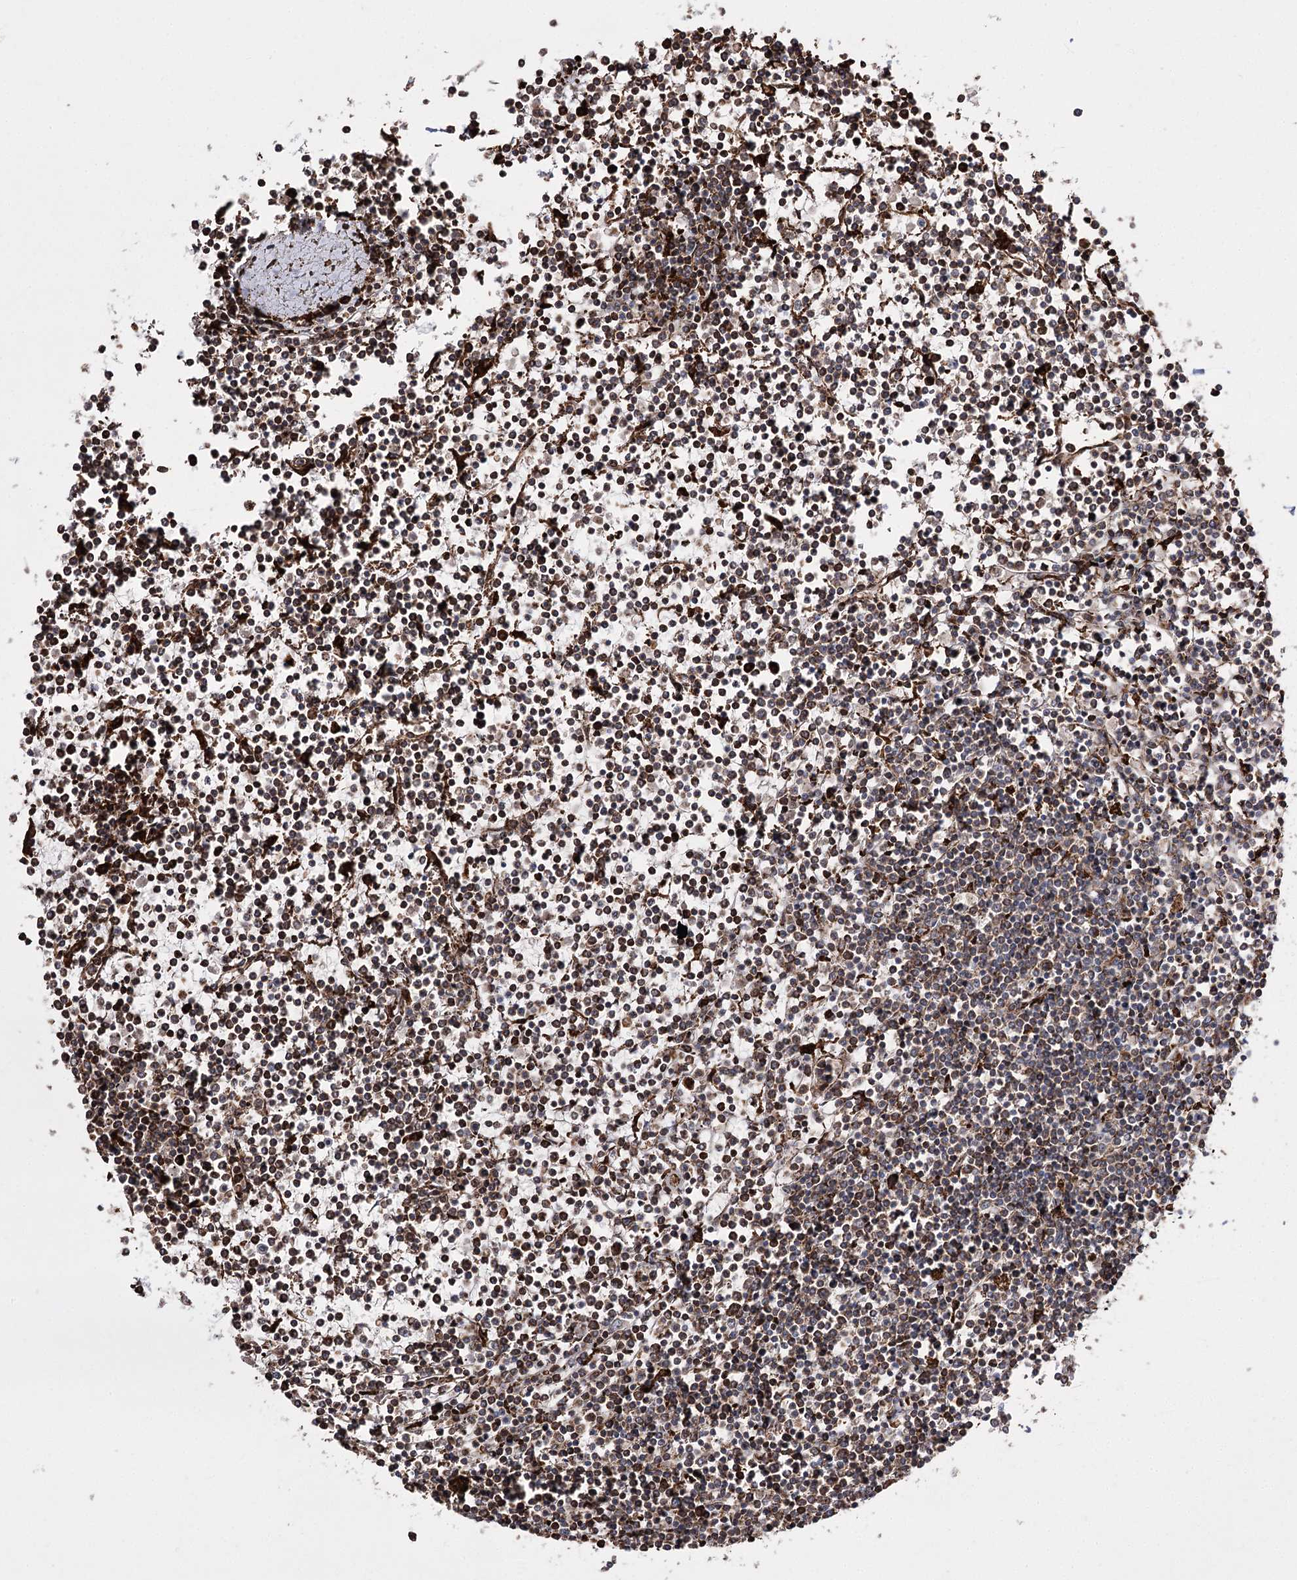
{"staining": {"intensity": "moderate", "quantity": ">75%", "location": "cytoplasmic/membranous"}, "tissue": "lymphoma", "cell_type": "Tumor cells", "image_type": "cancer", "snomed": [{"axis": "morphology", "description": "Malignant lymphoma, non-Hodgkin's type, Low grade"}, {"axis": "topography", "description": "Spleen"}], "caption": "Immunohistochemistry of malignant lymphoma, non-Hodgkin's type (low-grade) displays medium levels of moderate cytoplasmic/membranous expression in about >75% of tumor cells.", "gene": "FANCL", "patient": {"sex": "female", "age": 19}}